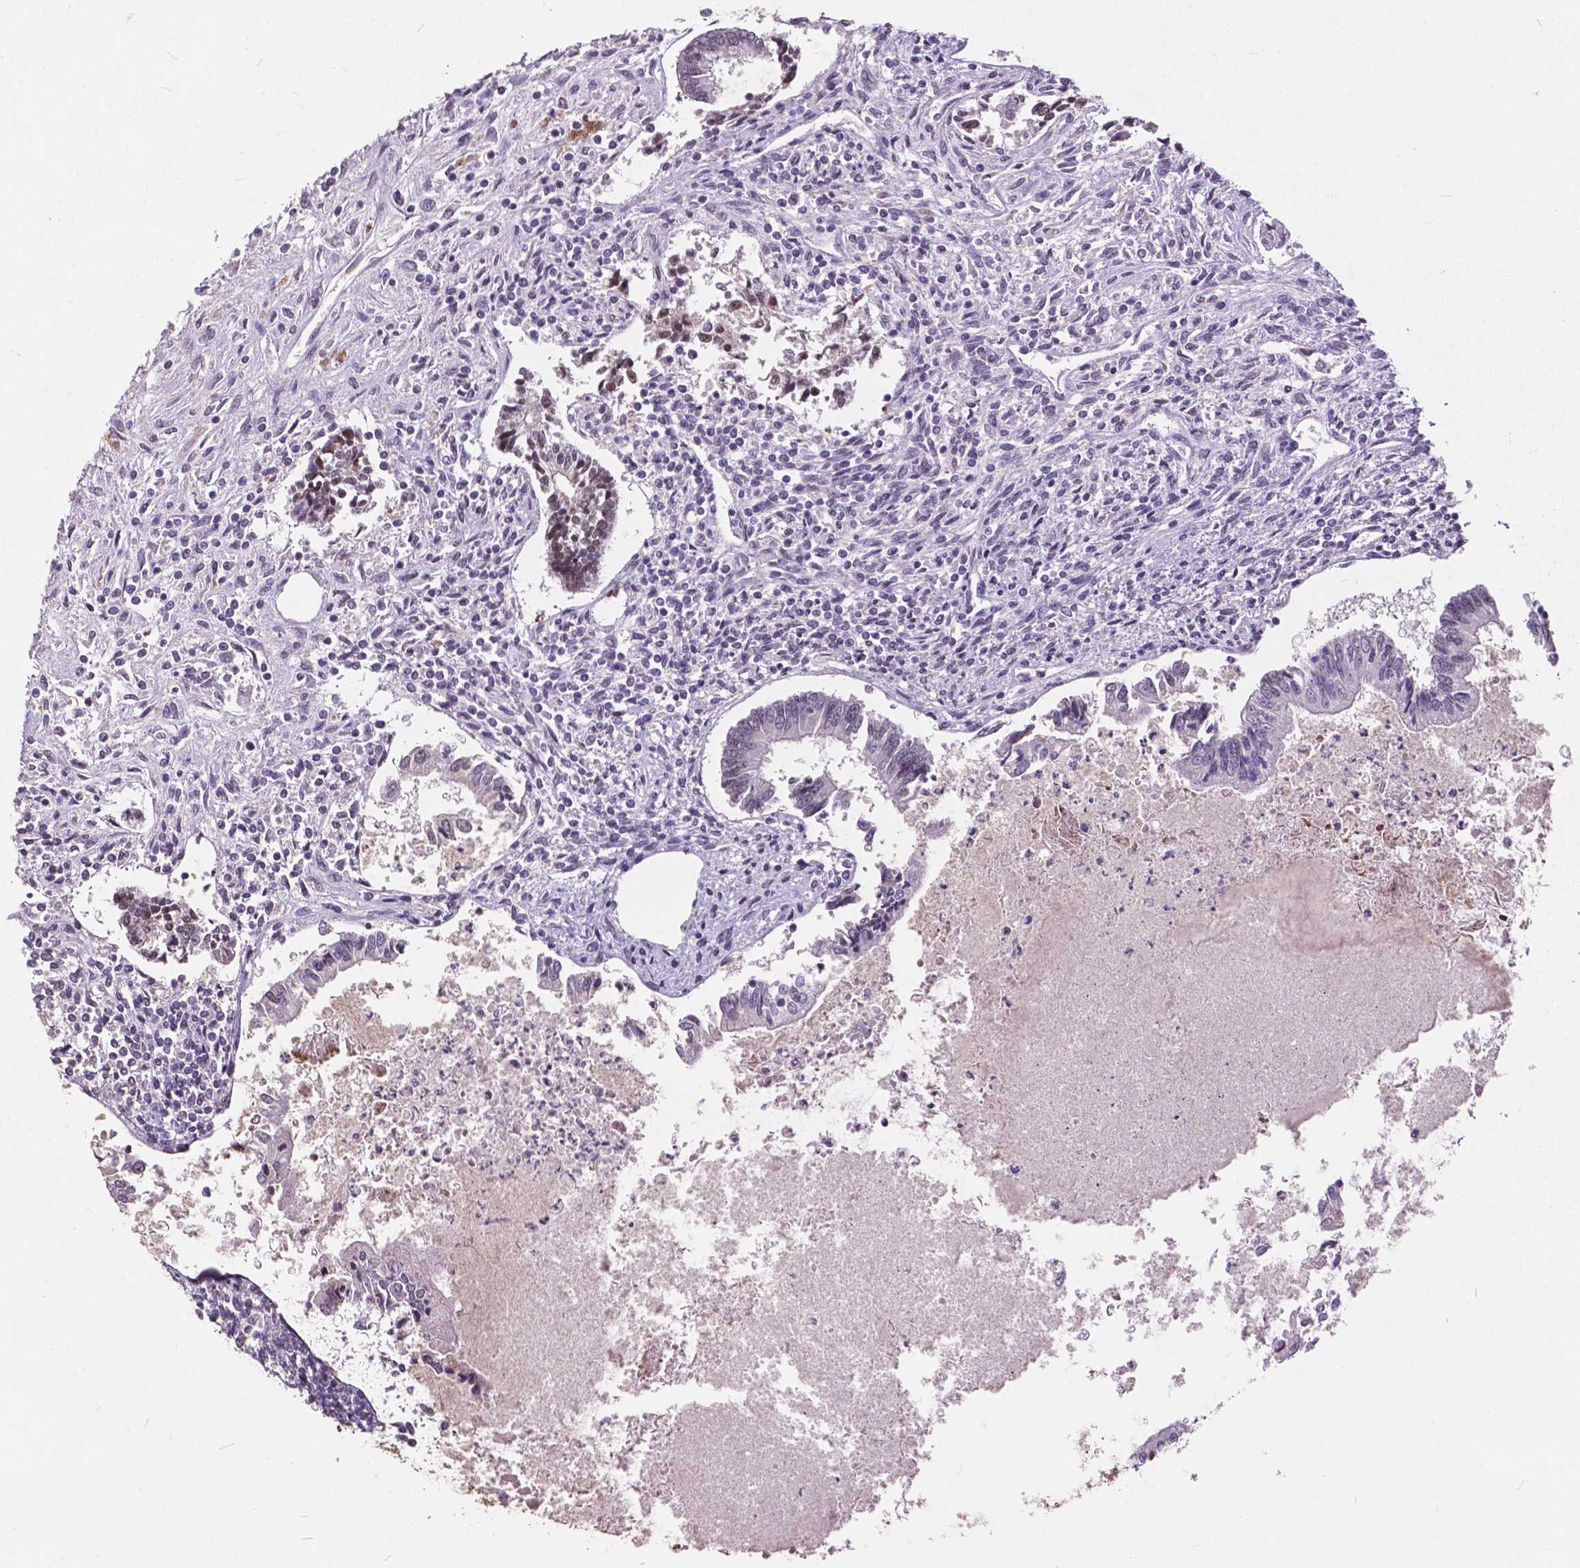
{"staining": {"intensity": "moderate", "quantity": "<25%", "location": "nuclear"}, "tissue": "testis cancer", "cell_type": "Tumor cells", "image_type": "cancer", "snomed": [{"axis": "morphology", "description": "Carcinoma, Embryonal, NOS"}, {"axis": "topography", "description": "Testis"}], "caption": "Immunohistochemistry micrograph of neoplastic tissue: human testis embryonal carcinoma stained using IHC reveals low levels of moderate protein expression localized specifically in the nuclear of tumor cells, appearing as a nuclear brown color.", "gene": "MSH2", "patient": {"sex": "male", "age": 37}}